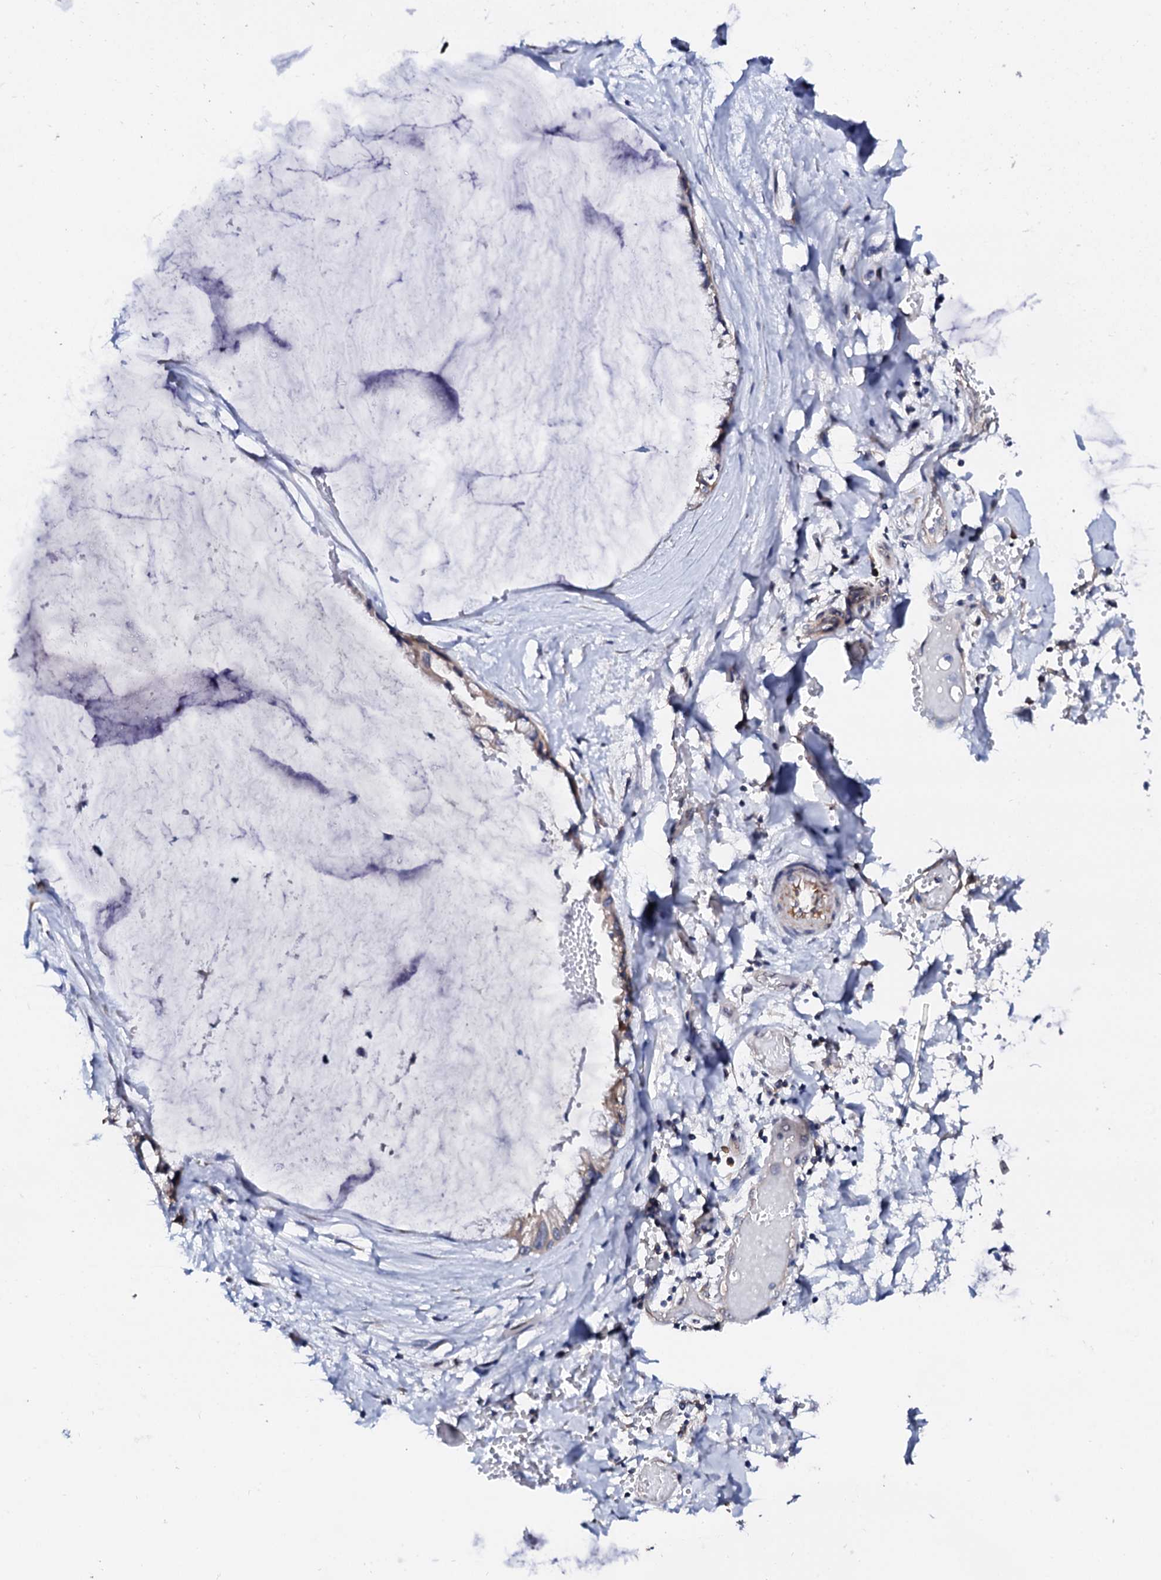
{"staining": {"intensity": "weak", "quantity": "25%-75%", "location": "cytoplasmic/membranous"}, "tissue": "ovarian cancer", "cell_type": "Tumor cells", "image_type": "cancer", "snomed": [{"axis": "morphology", "description": "Cystadenocarcinoma, mucinous, NOS"}, {"axis": "topography", "description": "Ovary"}], "caption": "An immunohistochemistry image of tumor tissue is shown. Protein staining in brown highlights weak cytoplasmic/membranous positivity in ovarian mucinous cystadenocarcinoma within tumor cells.", "gene": "NUP58", "patient": {"sex": "female", "age": 39}}